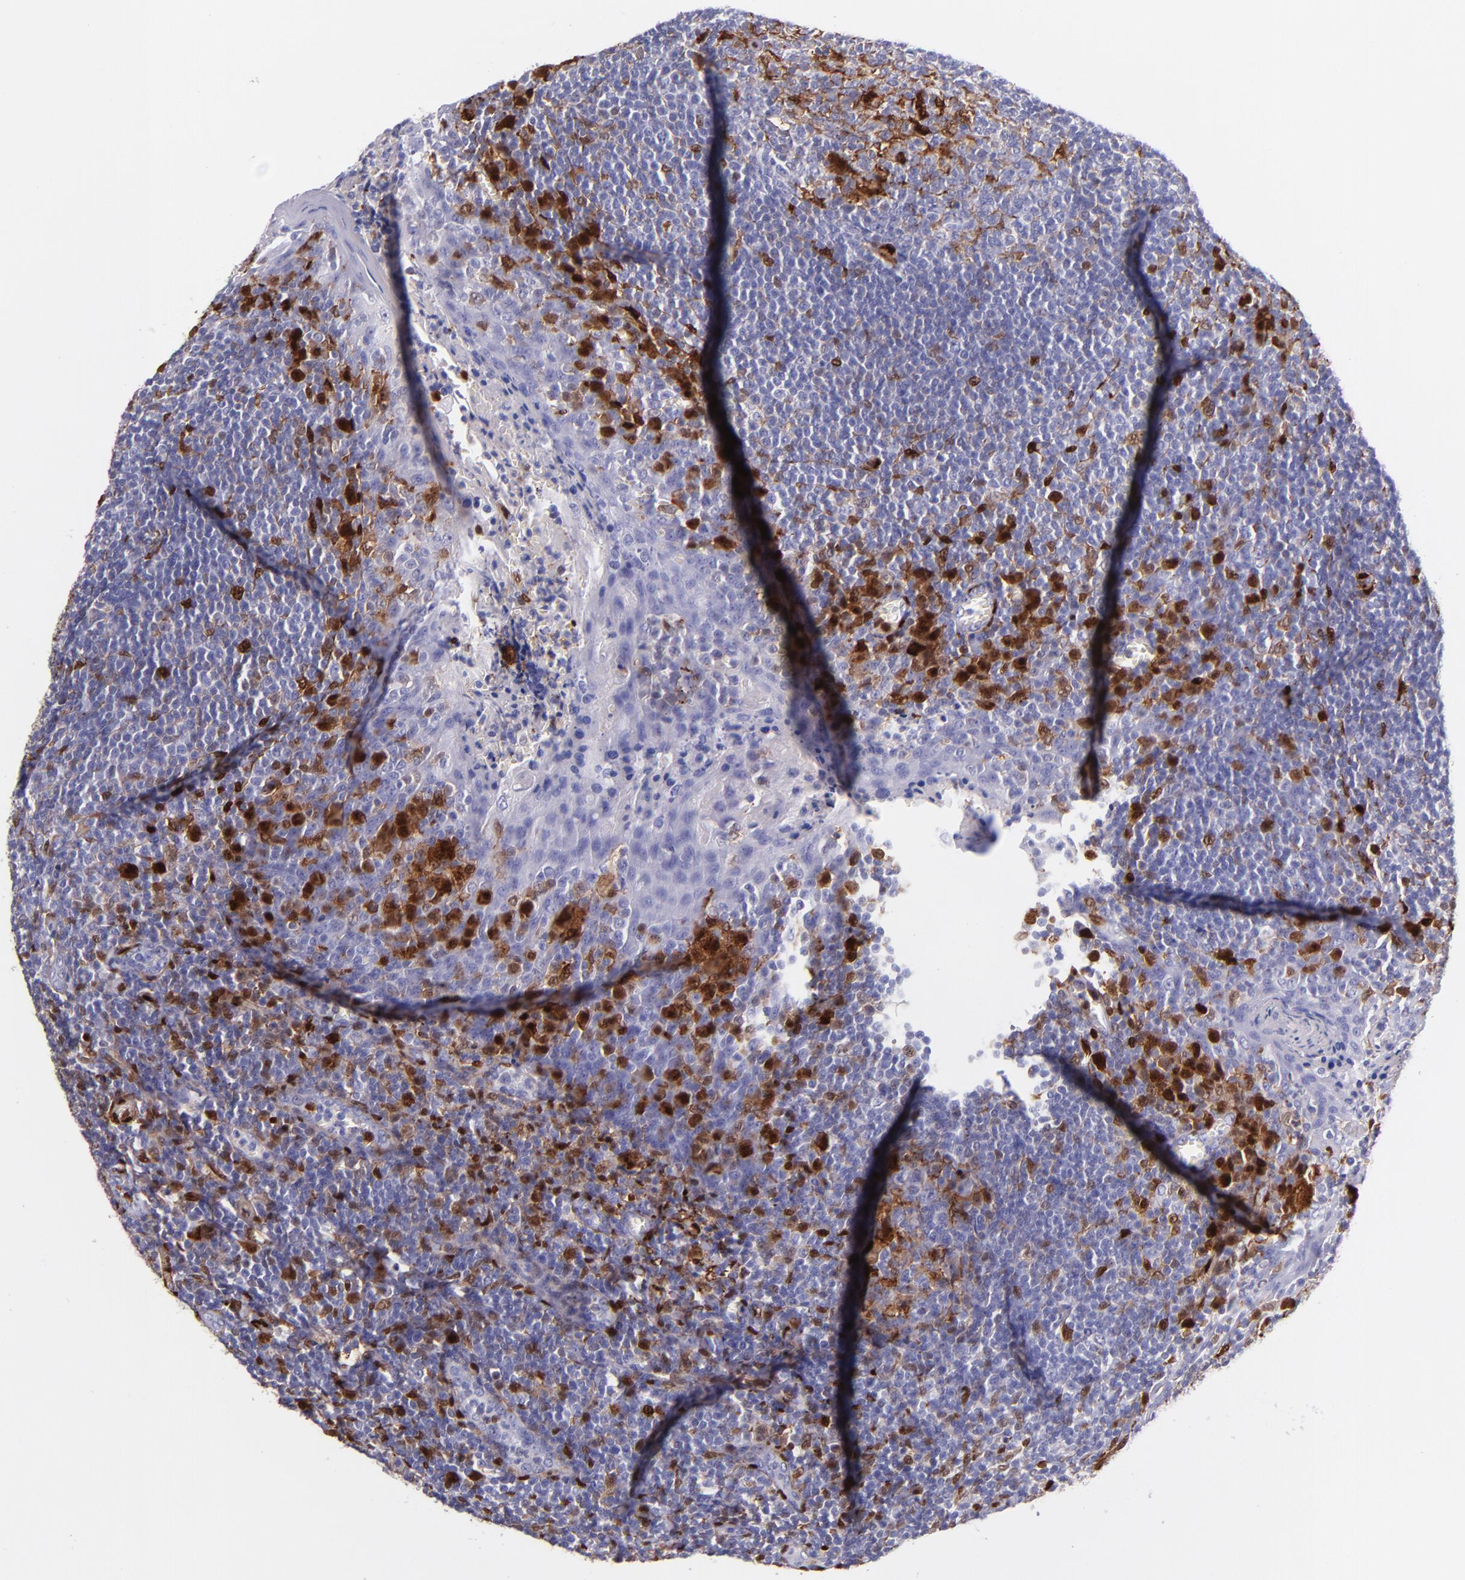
{"staining": {"intensity": "strong", "quantity": "<25%", "location": "cytoplasmic/membranous,nuclear"}, "tissue": "tonsil", "cell_type": "Non-germinal center cells", "image_type": "normal", "snomed": [{"axis": "morphology", "description": "Normal tissue, NOS"}, {"axis": "topography", "description": "Tonsil"}], "caption": "This photomicrograph displays IHC staining of normal human tonsil, with medium strong cytoplasmic/membranous,nuclear staining in approximately <25% of non-germinal center cells.", "gene": "LGALS1", "patient": {"sex": "male", "age": 31}}